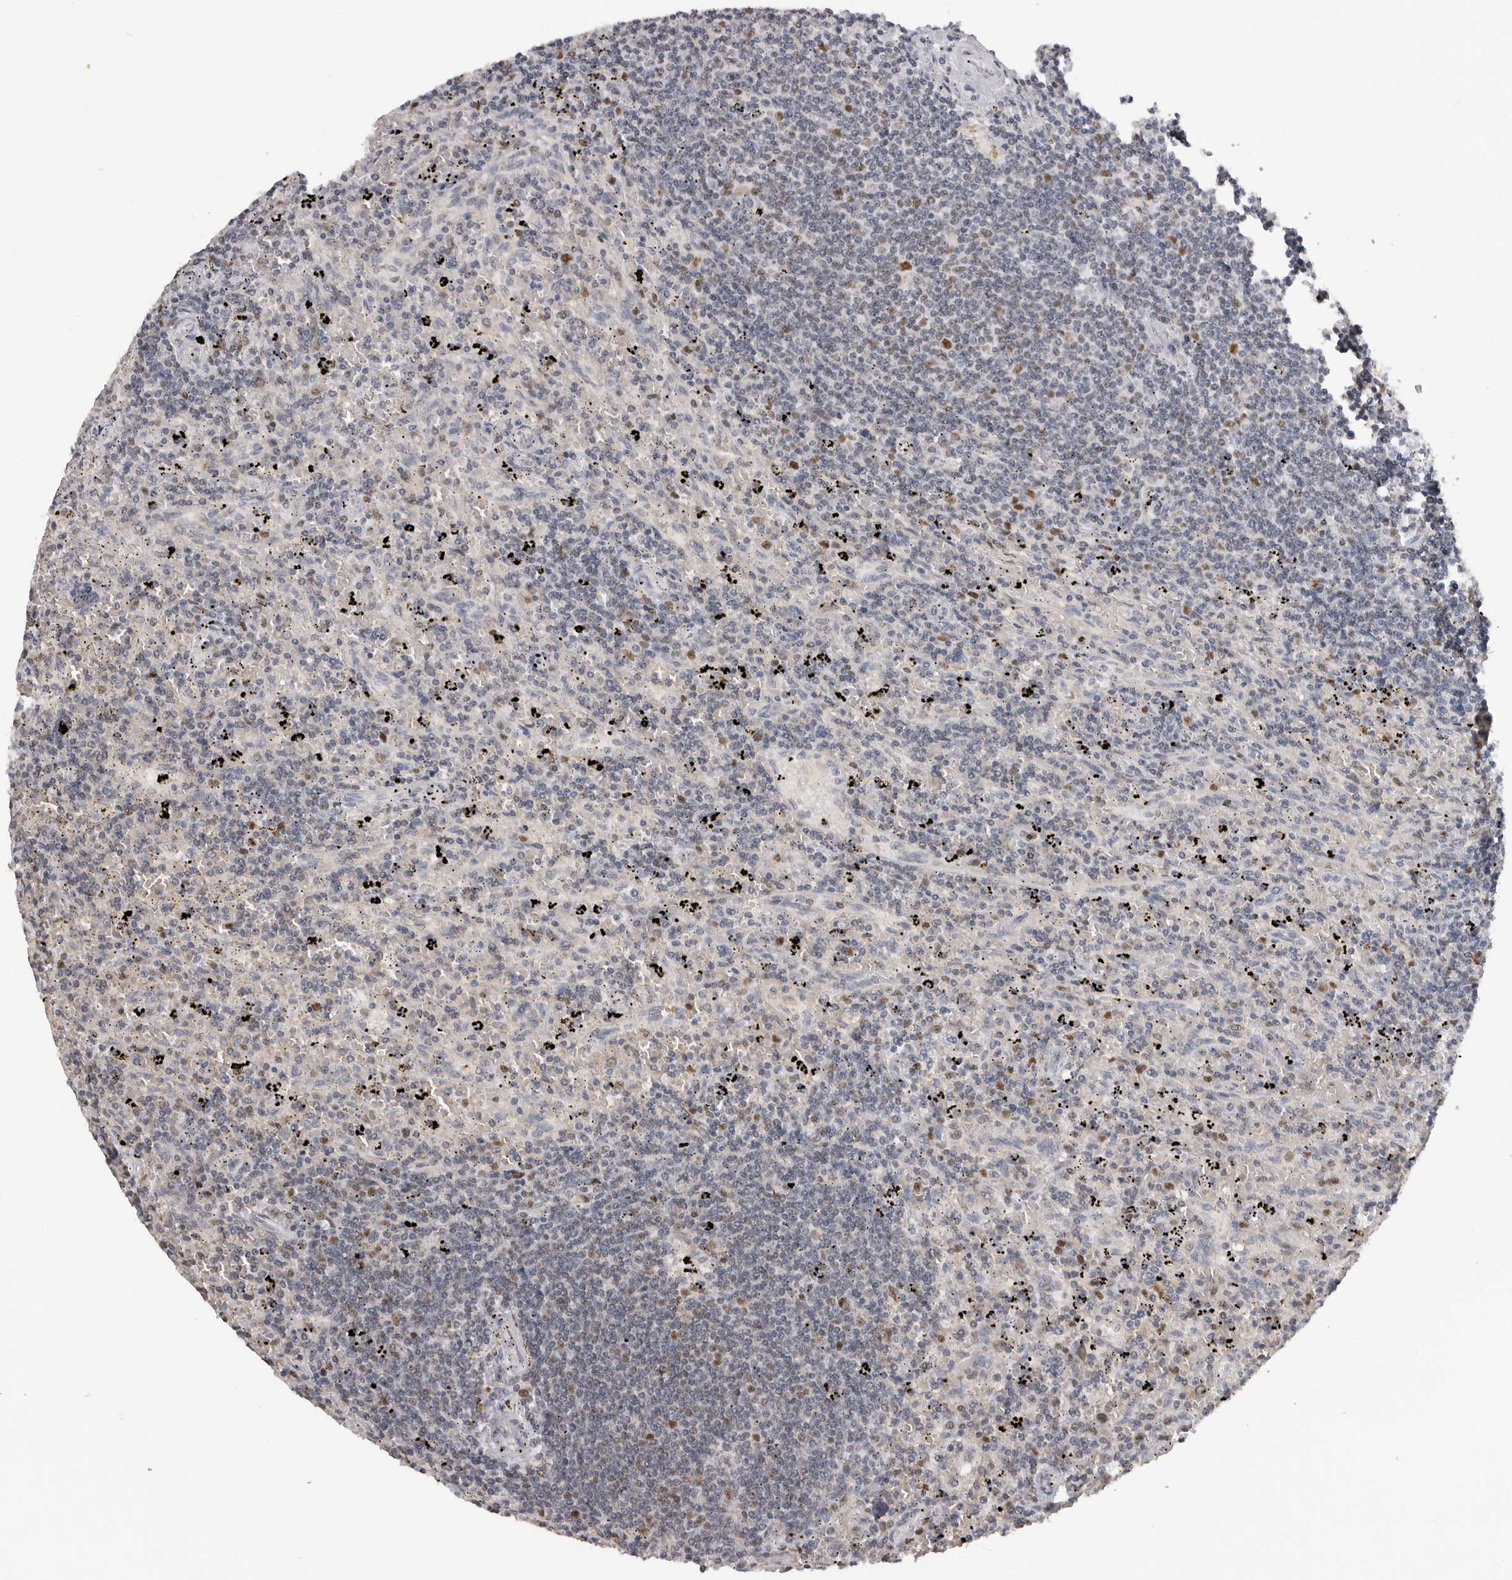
{"staining": {"intensity": "negative", "quantity": "none", "location": "none"}, "tissue": "lymphoma", "cell_type": "Tumor cells", "image_type": "cancer", "snomed": [{"axis": "morphology", "description": "Malignant lymphoma, non-Hodgkin's type, Low grade"}, {"axis": "topography", "description": "Spleen"}], "caption": "Micrograph shows no protein staining in tumor cells of lymphoma tissue.", "gene": "SMARCC1", "patient": {"sex": "male", "age": 76}}